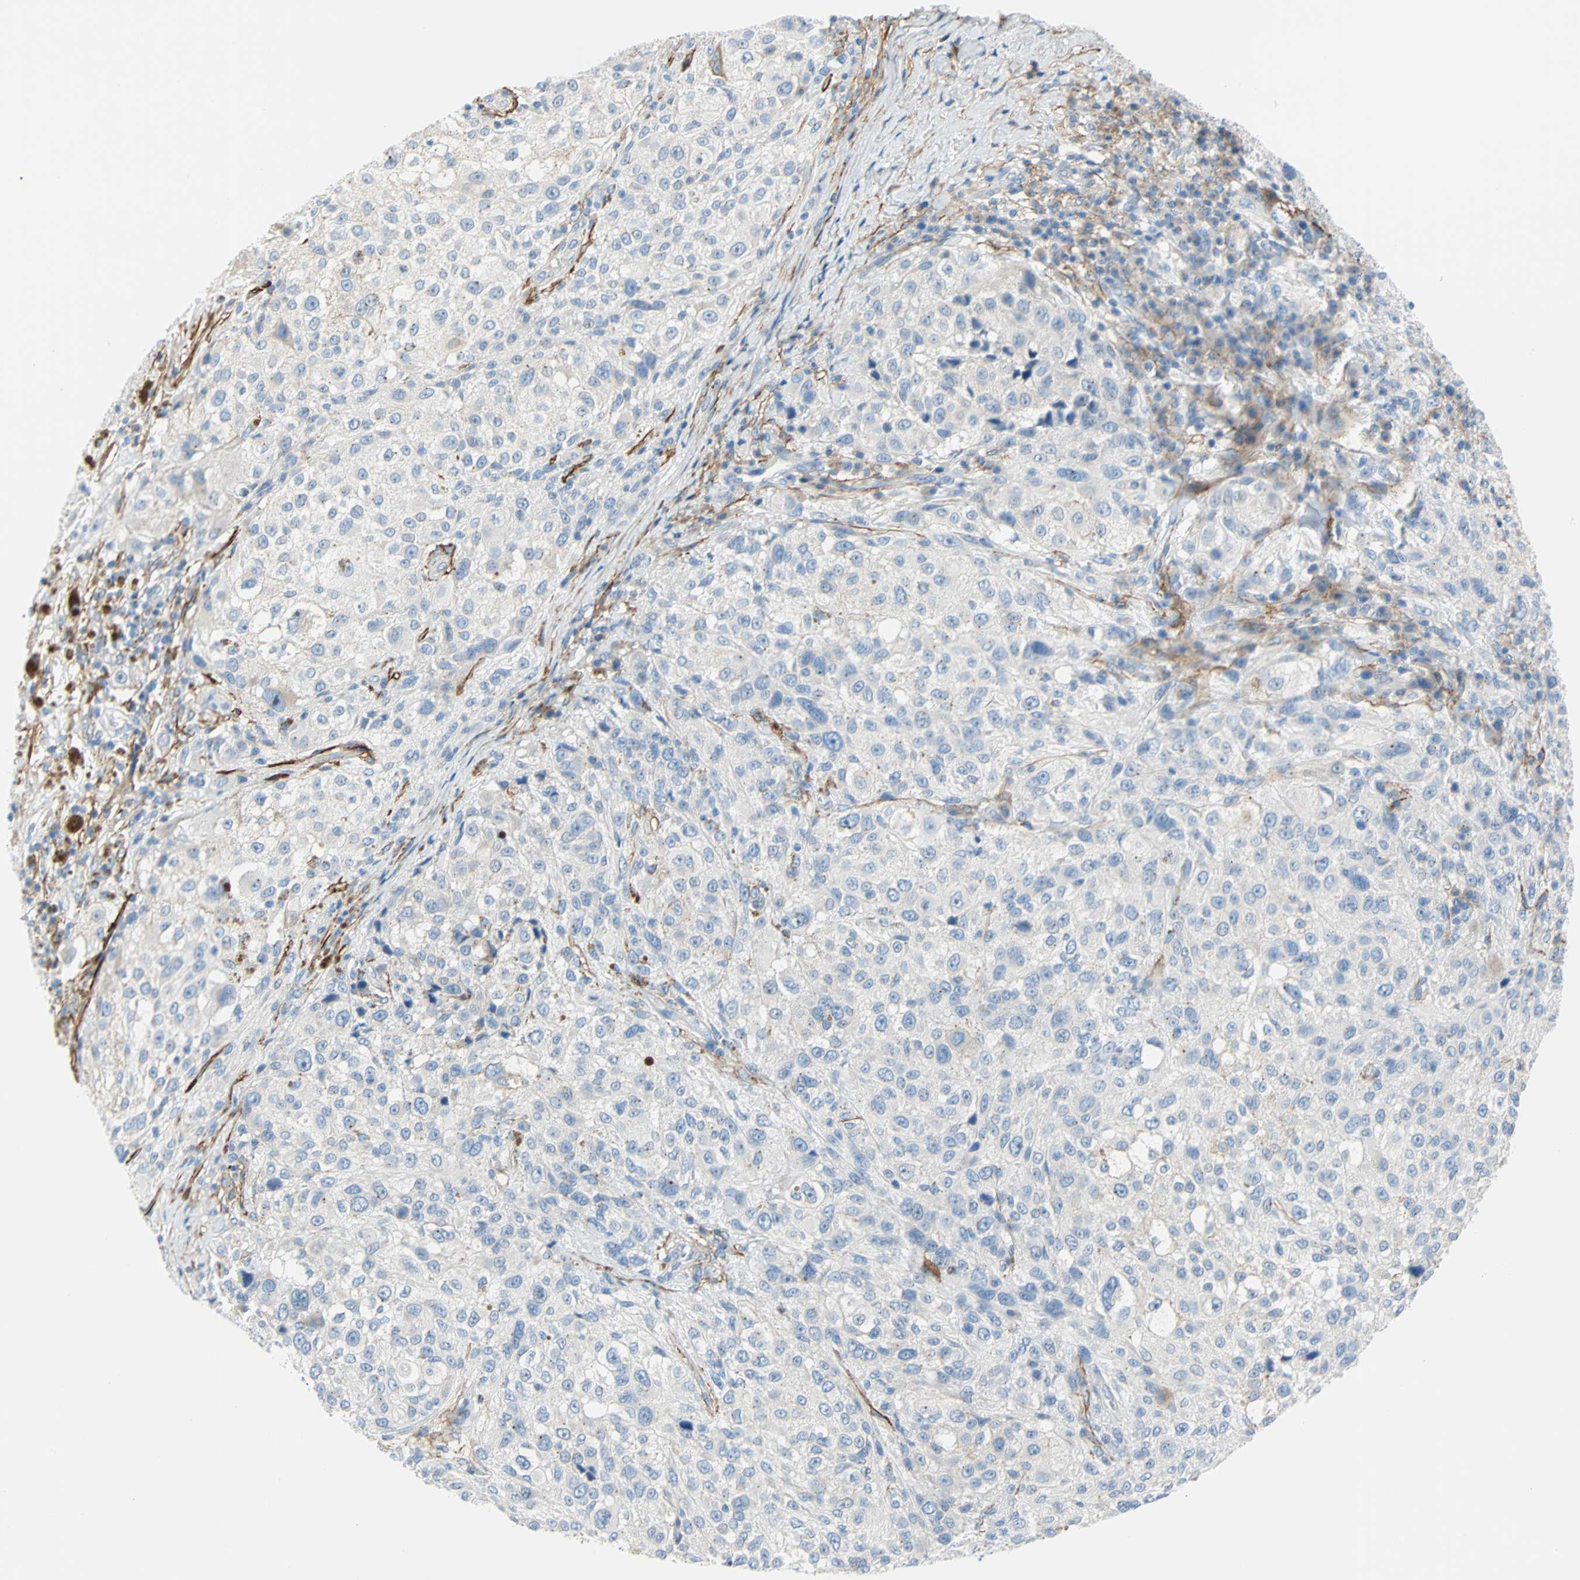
{"staining": {"intensity": "negative", "quantity": "none", "location": "none"}, "tissue": "melanoma", "cell_type": "Tumor cells", "image_type": "cancer", "snomed": [{"axis": "morphology", "description": "Necrosis, NOS"}, {"axis": "morphology", "description": "Malignant melanoma, NOS"}, {"axis": "topography", "description": "Skin"}], "caption": "High power microscopy image of an immunohistochemistry (IHC) micrograph of melanoma, revealing no significant positivity in tumor cells.", "gene": "PDPN", "patient": {"sex": "female", "age": 87}}